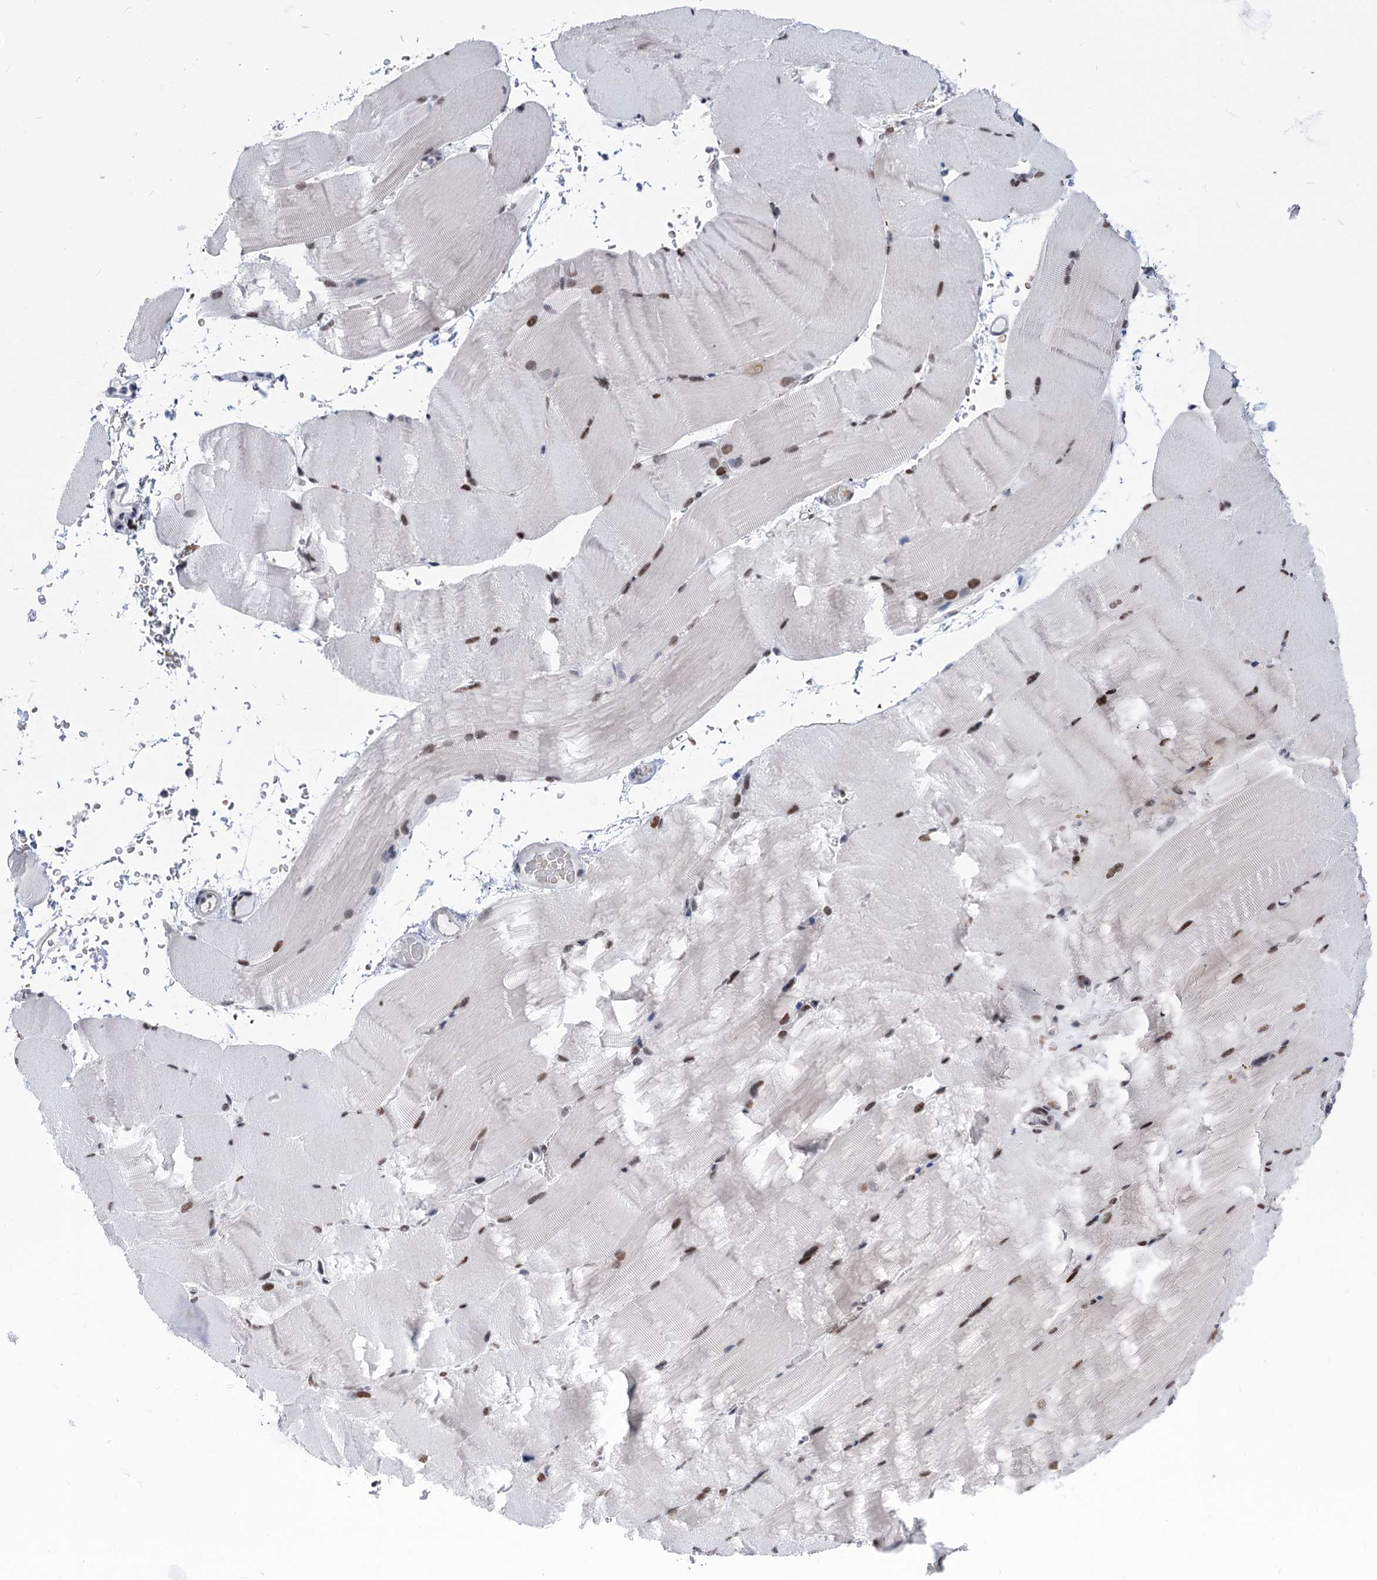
{"staining": {"intensity": "moderate", "quantity": ">75%", "location": "nuclear"}, "tissue": "skeletal muscle", "cell_type": "Myocytes", "image_type": "normal", "snomed": [{"axis": "morphology", "description": "Normal tissue, NOS"}, {"axis": "topography", "description": "Skeletal muscle"}, {"axis": "topography", "description": "Parathyroid gland"}], "caption": "Myocytes demonstrate moderate nuclear positivity in about >75% of cells in benign skeletal muscle. (brown staining indicates protein expression, while blue staining denotes nuclei).", "gene": "POU4F3", "patient": {"sex": "female", "age": 37}}